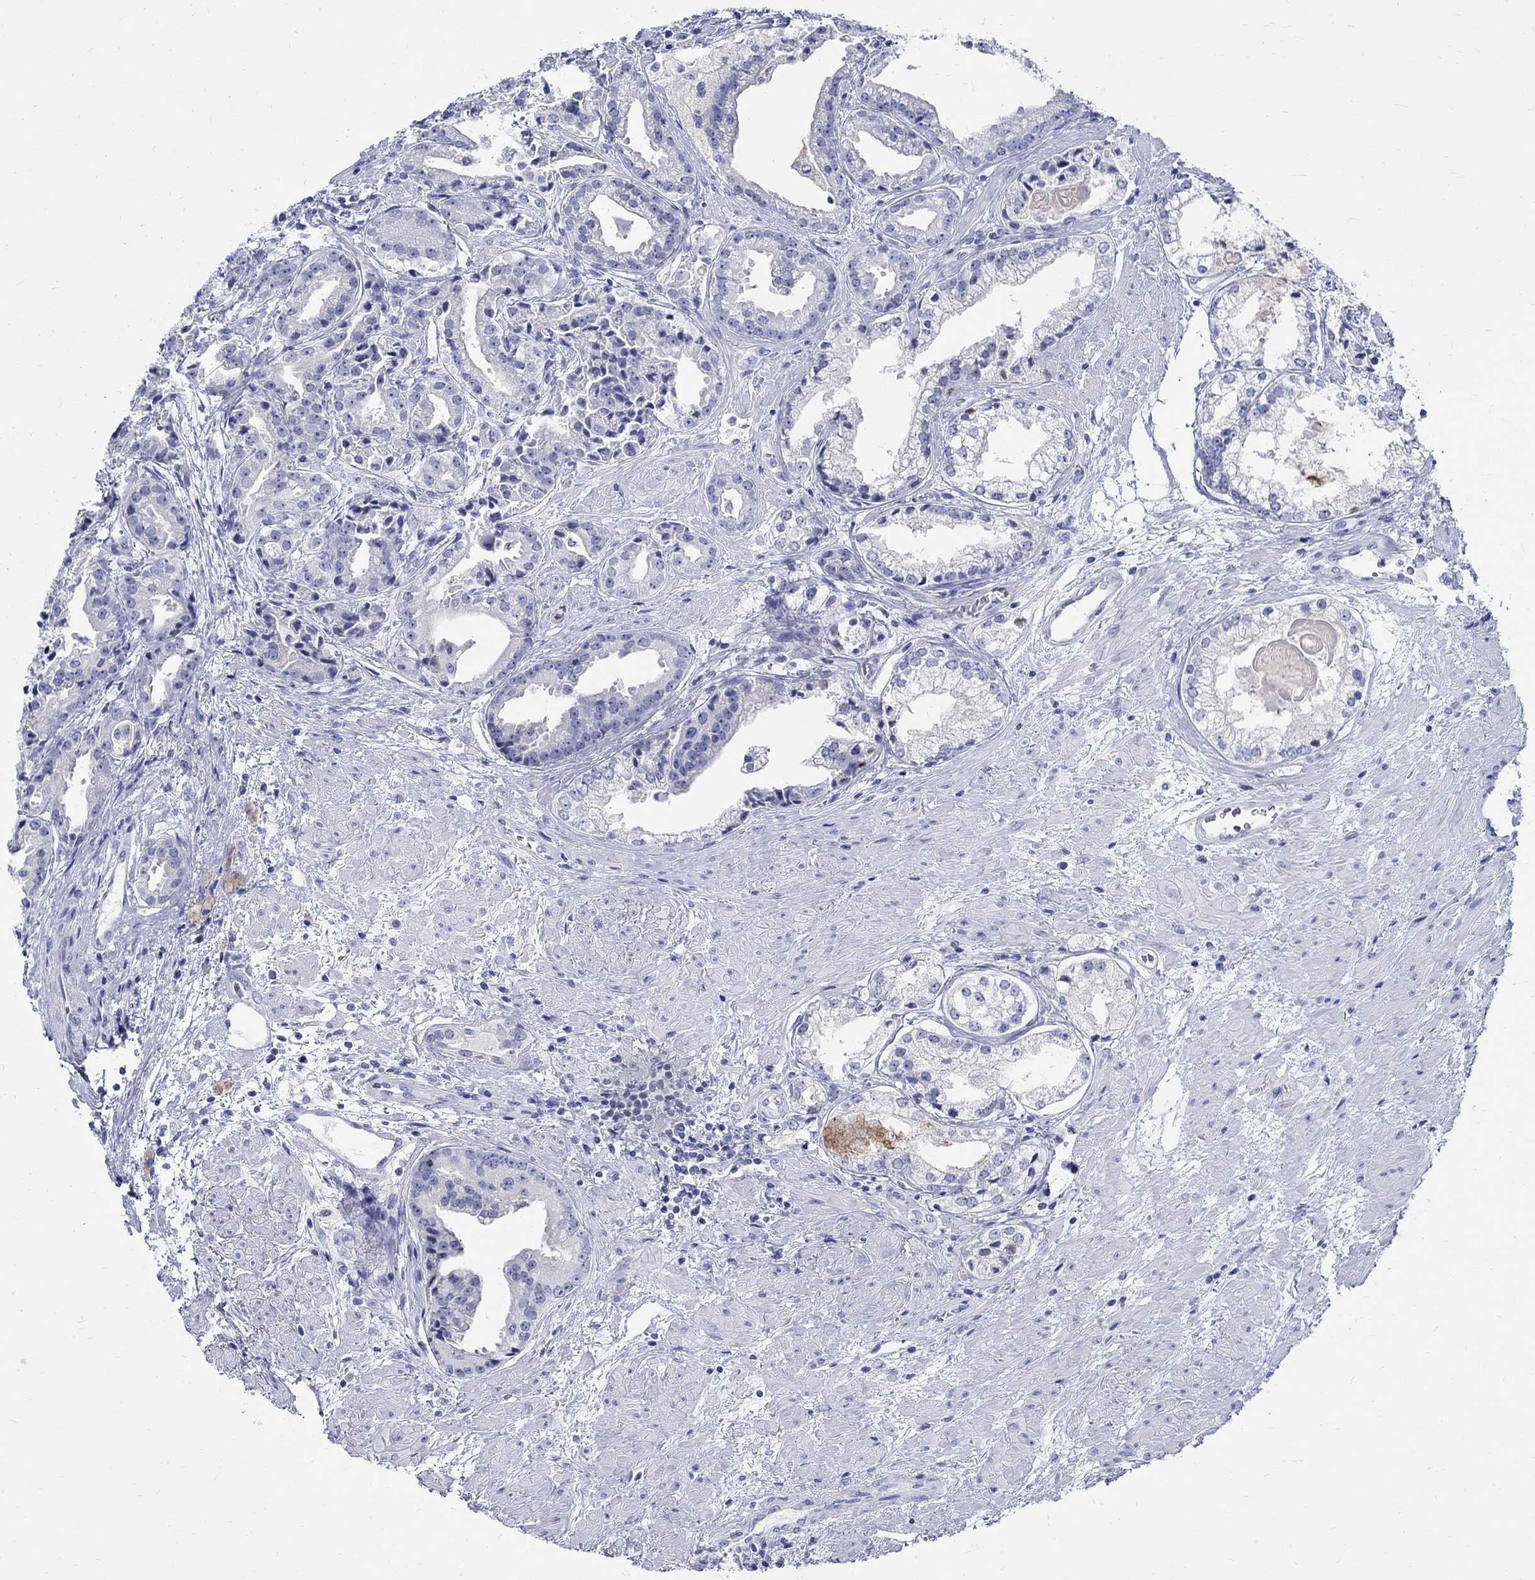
{"staining": {"intensity": "negative", "quantity": "none", "location": "none"}, "tissue": "prostate cancer", "cell_type": "Tumor cells", "image_type": "cancer", "snomed": [{"axis": "morphology", "description": "Adenocarcinoma, NOS"}, {"axis": "morphology", "description": "Adenocarcinoma, High grade"}, {"axis": "topography", "description": "Prostate"}], "caption": "Tumor cells show no significant positivity in prostate cancer.", "gene": "BSPRY", "patient": {"sex": "male", "age": 64}}